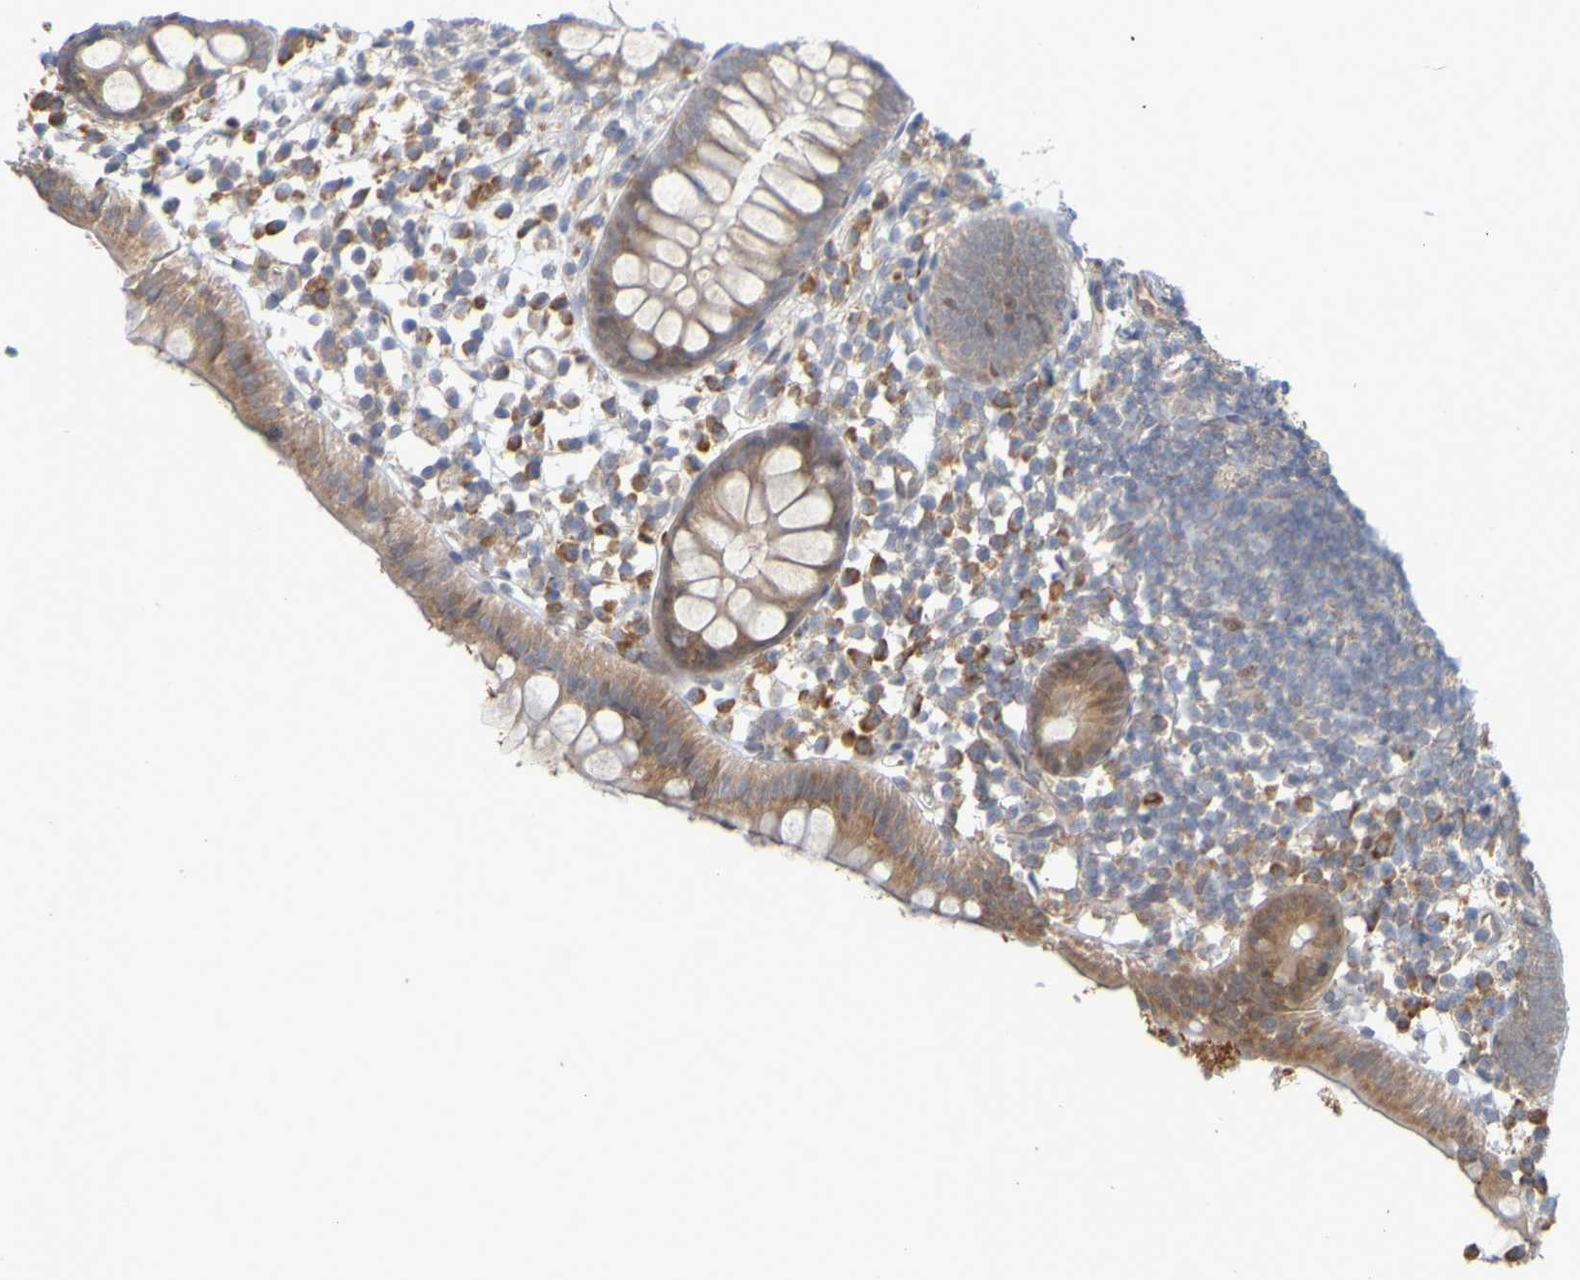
{"staining": {"intensity": "moderate", "quantity": ">75%", "location": "cytoplasmic/membranous"}, "tissue": "appendix", "cell_type": "Glandular cells", "image_type": "normal", "snomed": [{"axis": "morphology", "description": "Normal tissue, NOS"}, {"axis": "topography", "description": "Appendix"}], "caption": "Approximately >75% of glandular cells in benign appendix exhibit moderate cytoplasmic/membranous protein expression as visualized by brown immunohistochemical staining.", "gene": "MOGS", "patient": {"sex": "female", "age": 20}}